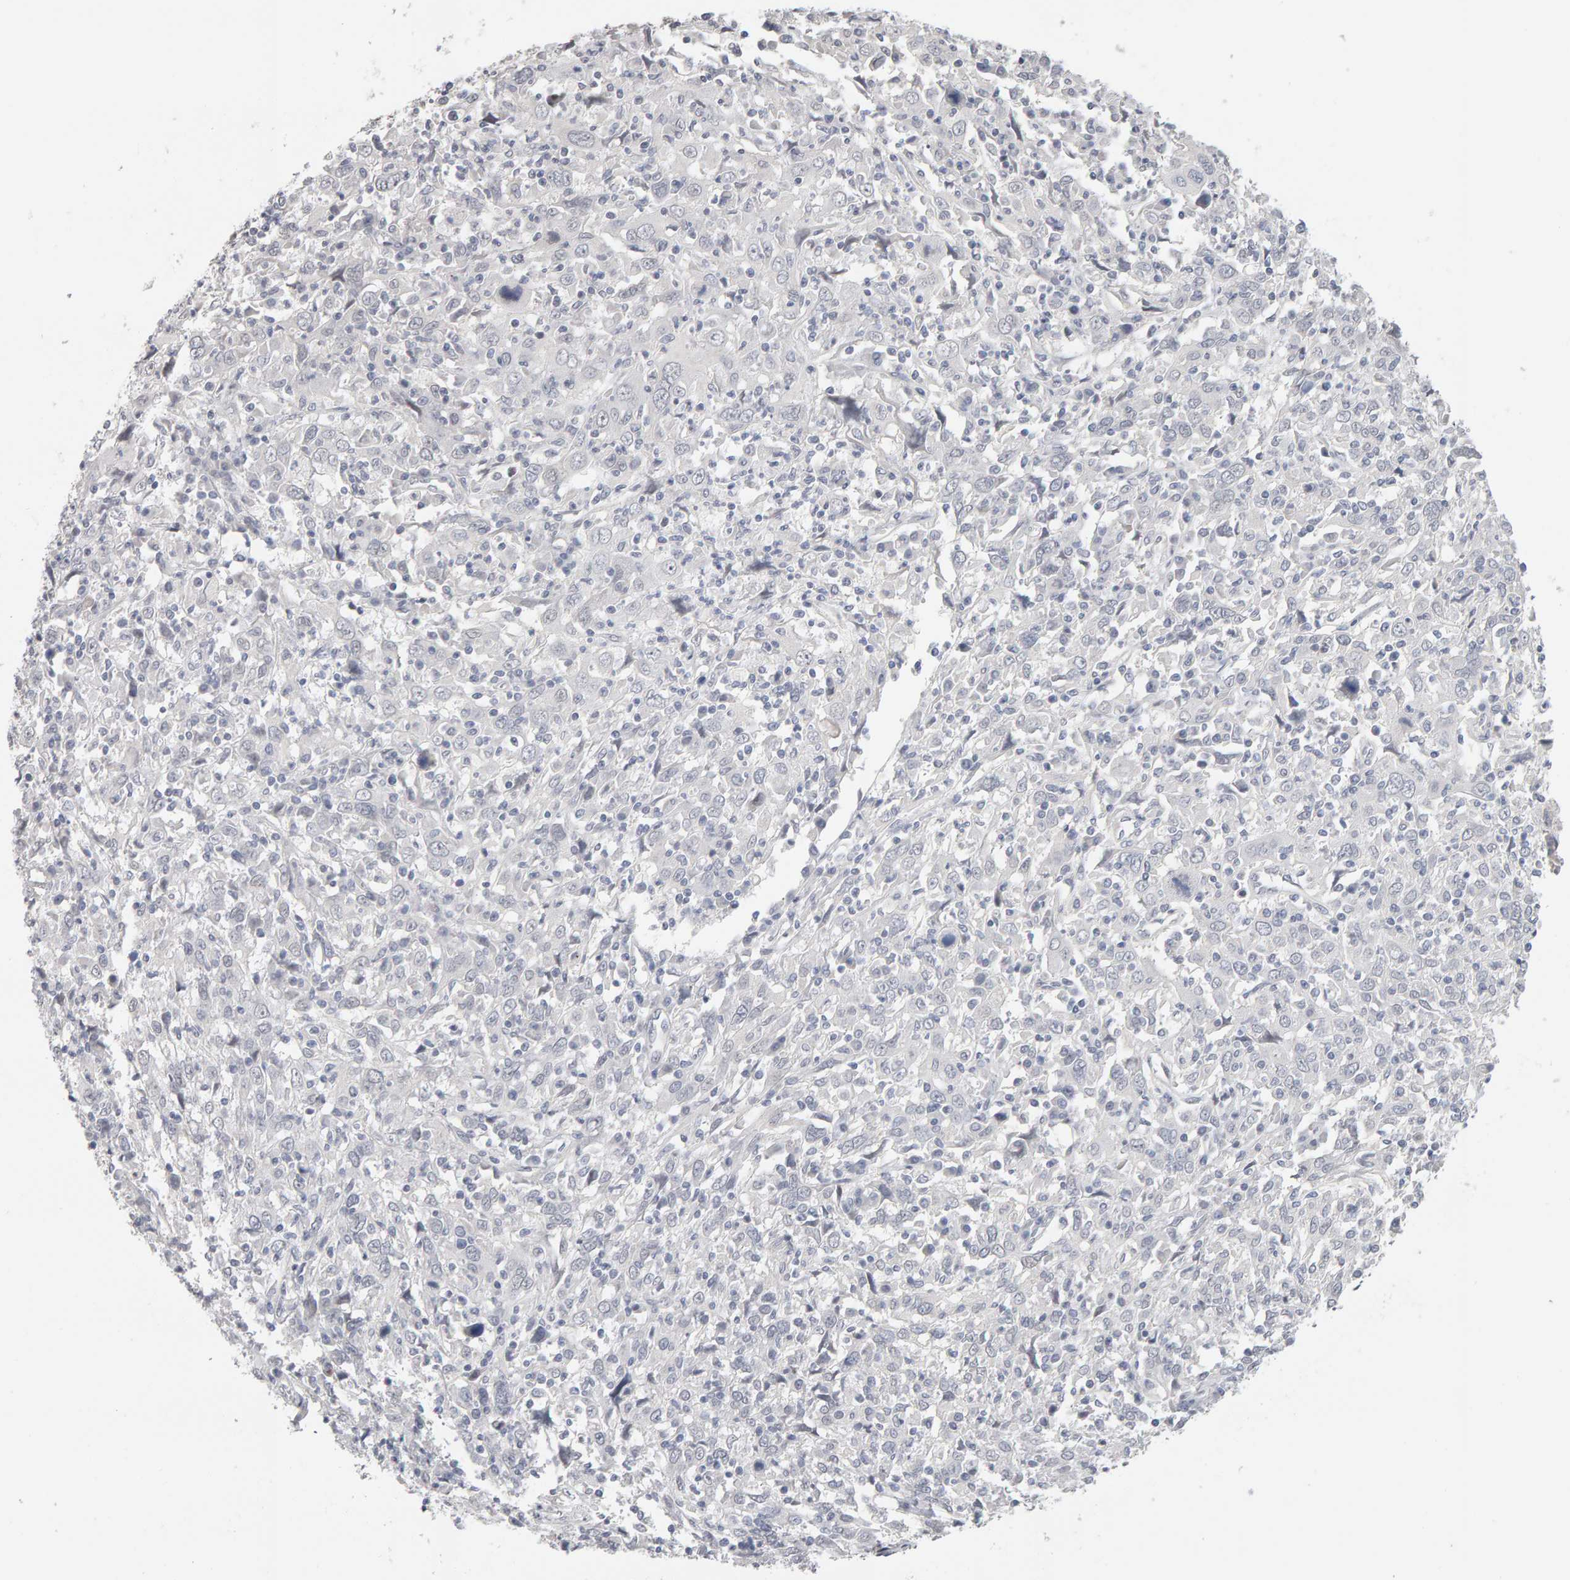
{"staining": {"intensity": "negative", "quantity": "none", "location": "none"}, "tissue": "cervical cancer", "cell_type": "Tumor cells", "image_type": "cancer", "snomed": [{"axis": "morphology", "description": "Squamous cell carcinoma, NOS"}, {"axis": "topography", "description": "Cervix"}], "caption": "Cervical cancer was stained to show a protein in brown. There is no significant expression in tumor cells.", "gene": "HNF4A", "patient": {"sex": "female", "age": 46}}